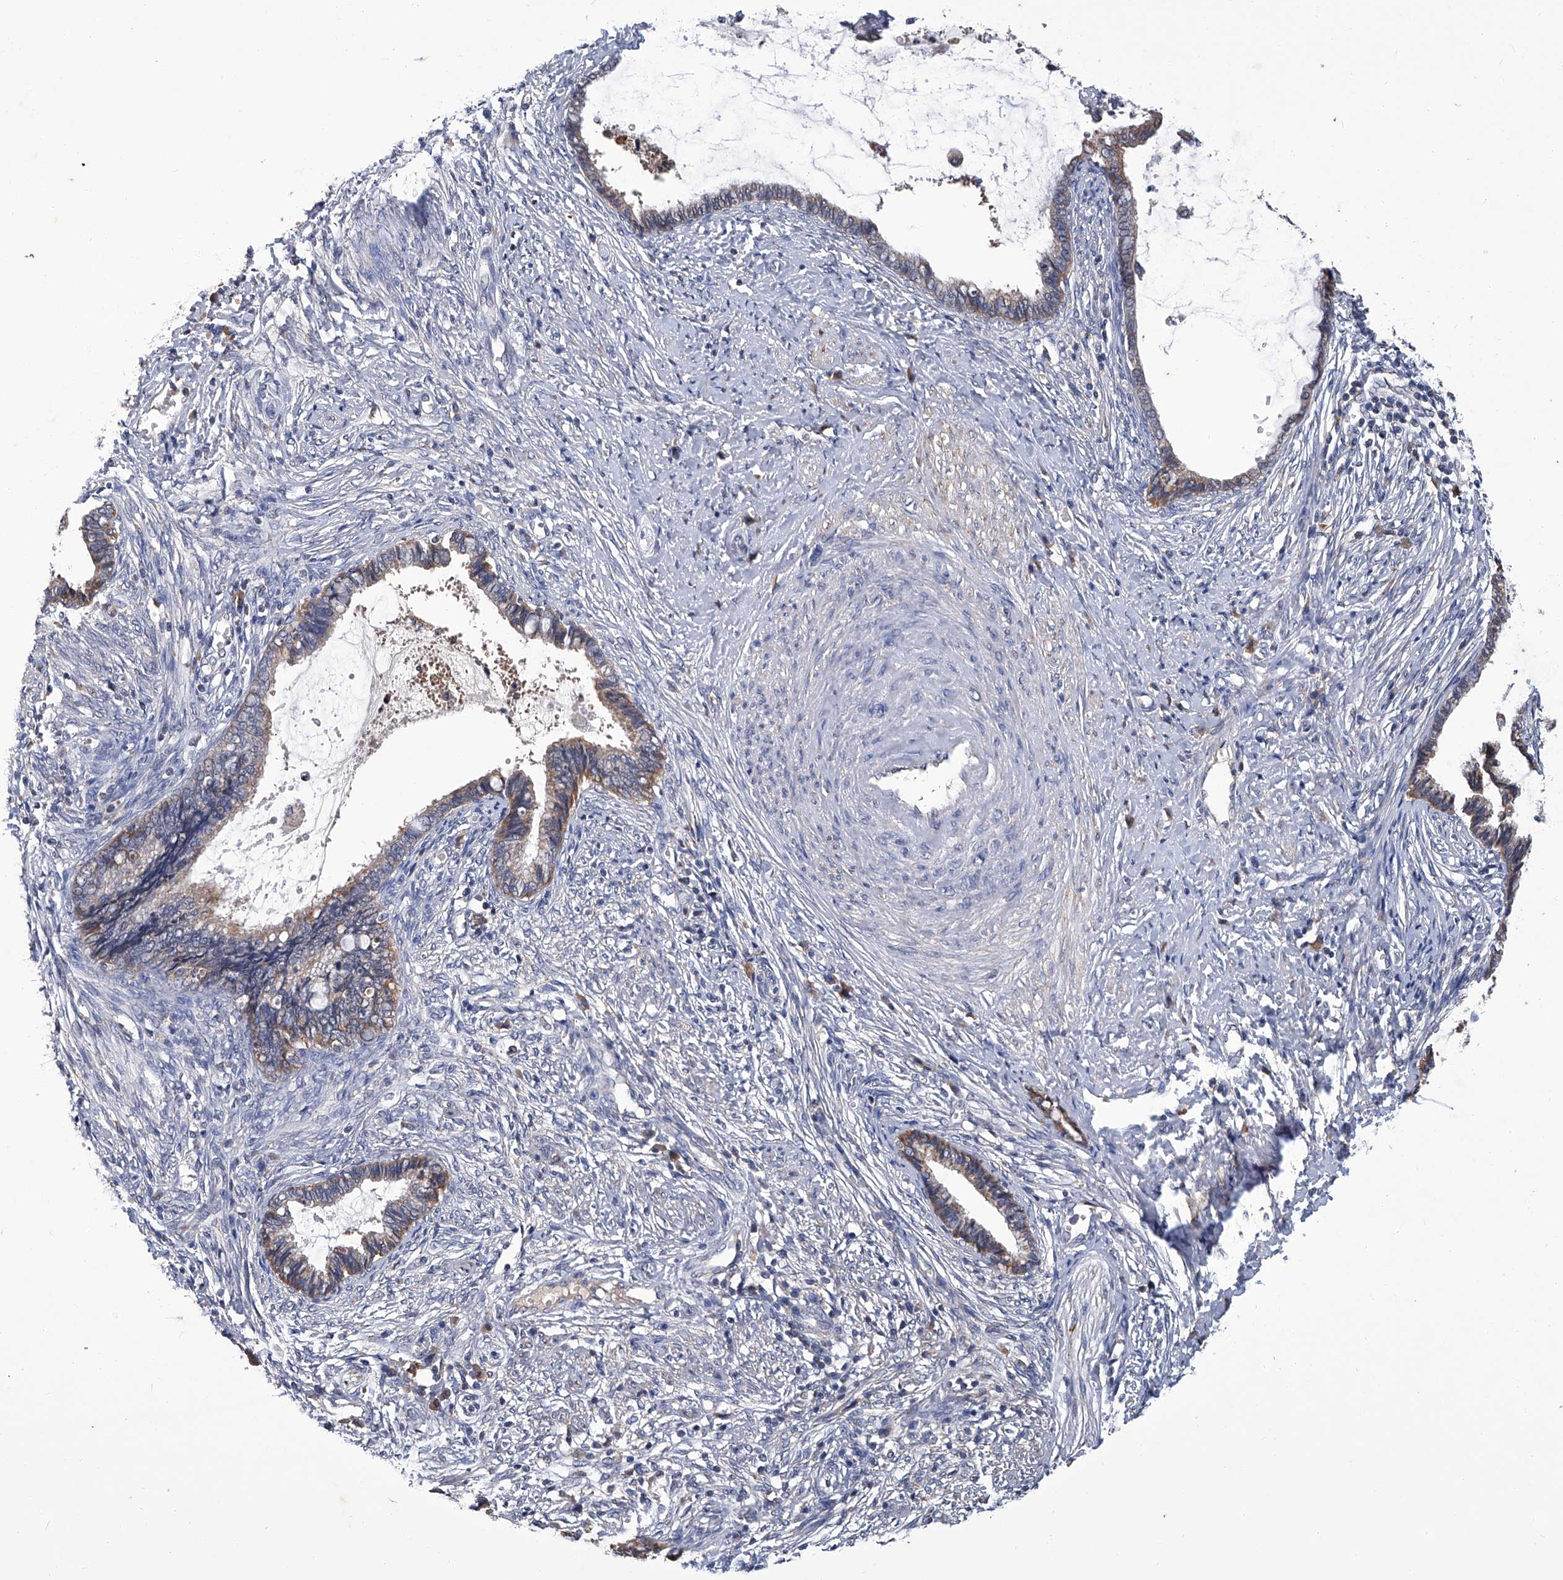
{"staining": {"intensity": "weak", "quantity": ">75%", "location": "cytoplasmic/membranous"}, "tissue": "cervical cancer", "cell_type": "Tumor cells", "image_type": "cancer", "snomed": [{"axis": "morphology", "description": "Adenocarcinoma, NOS"}, {"axis": "topography", "description": "Cervix"}], "caption": "A brown stain shows weak cytoplasmic/membranous positivity of a protein in cervical adenocarcinoma tumor cells.", "gene": "OAT", "patient": {"sex": "female", "age": 44}}